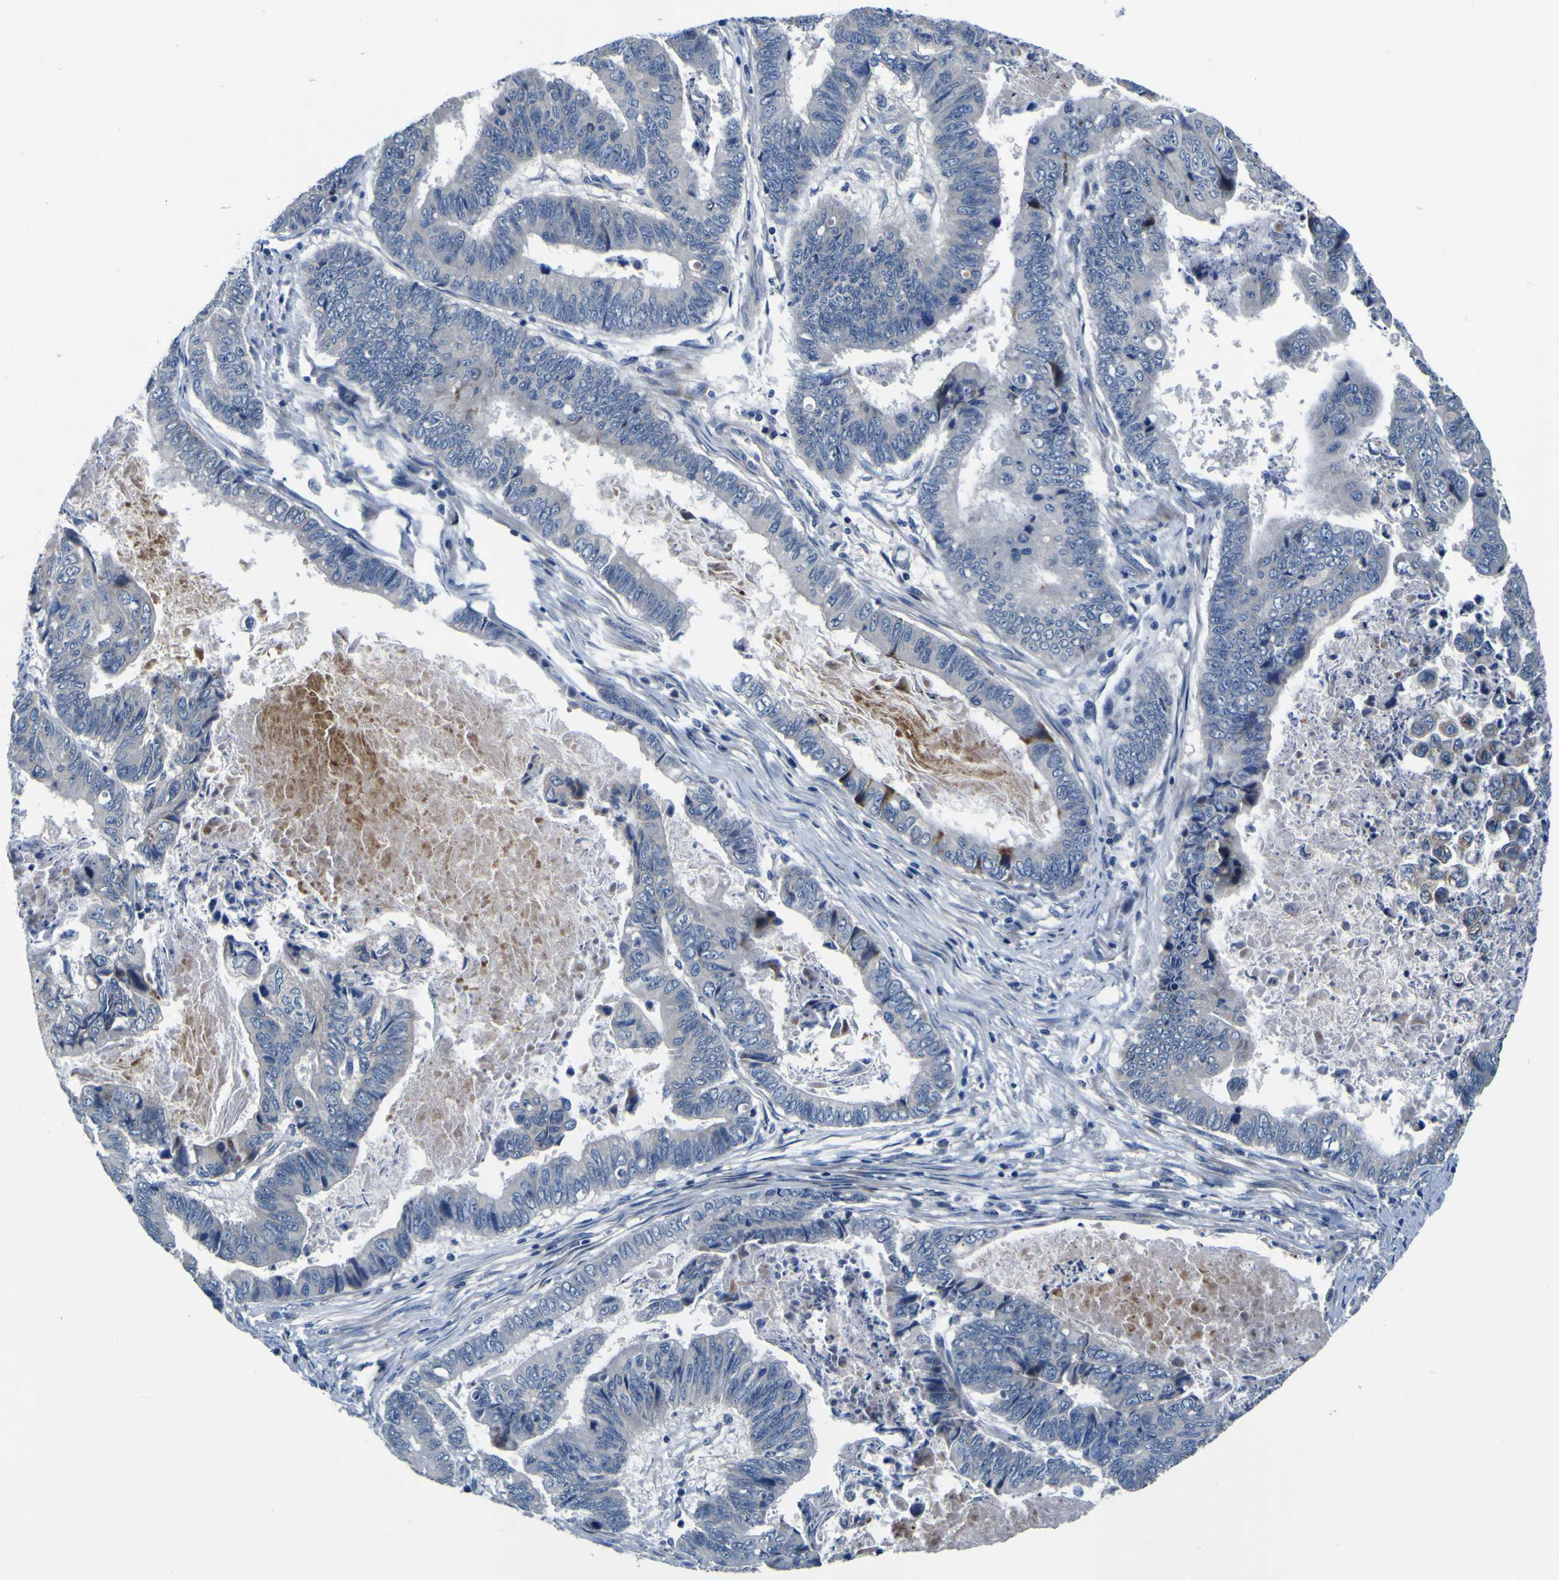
{"staining": {"intensity": "negative", "quantity": "none", "location": "none"}, "tissue": "stomach cancer", "cell_type": "Tumor cells", "image_type": "cancer", "snomed": [{"axis": "morphology", "description": "Adenocarcinoma, NOS"}, {"axis": "topography", "description": "Stomach, lower"}], "caption": "A micrograph of human stomach cancer (adenocarcinoma) is negative for staining in tumor cells.", "gene": "AGAP3", "patient": {"sex": "male", "age": 77}}